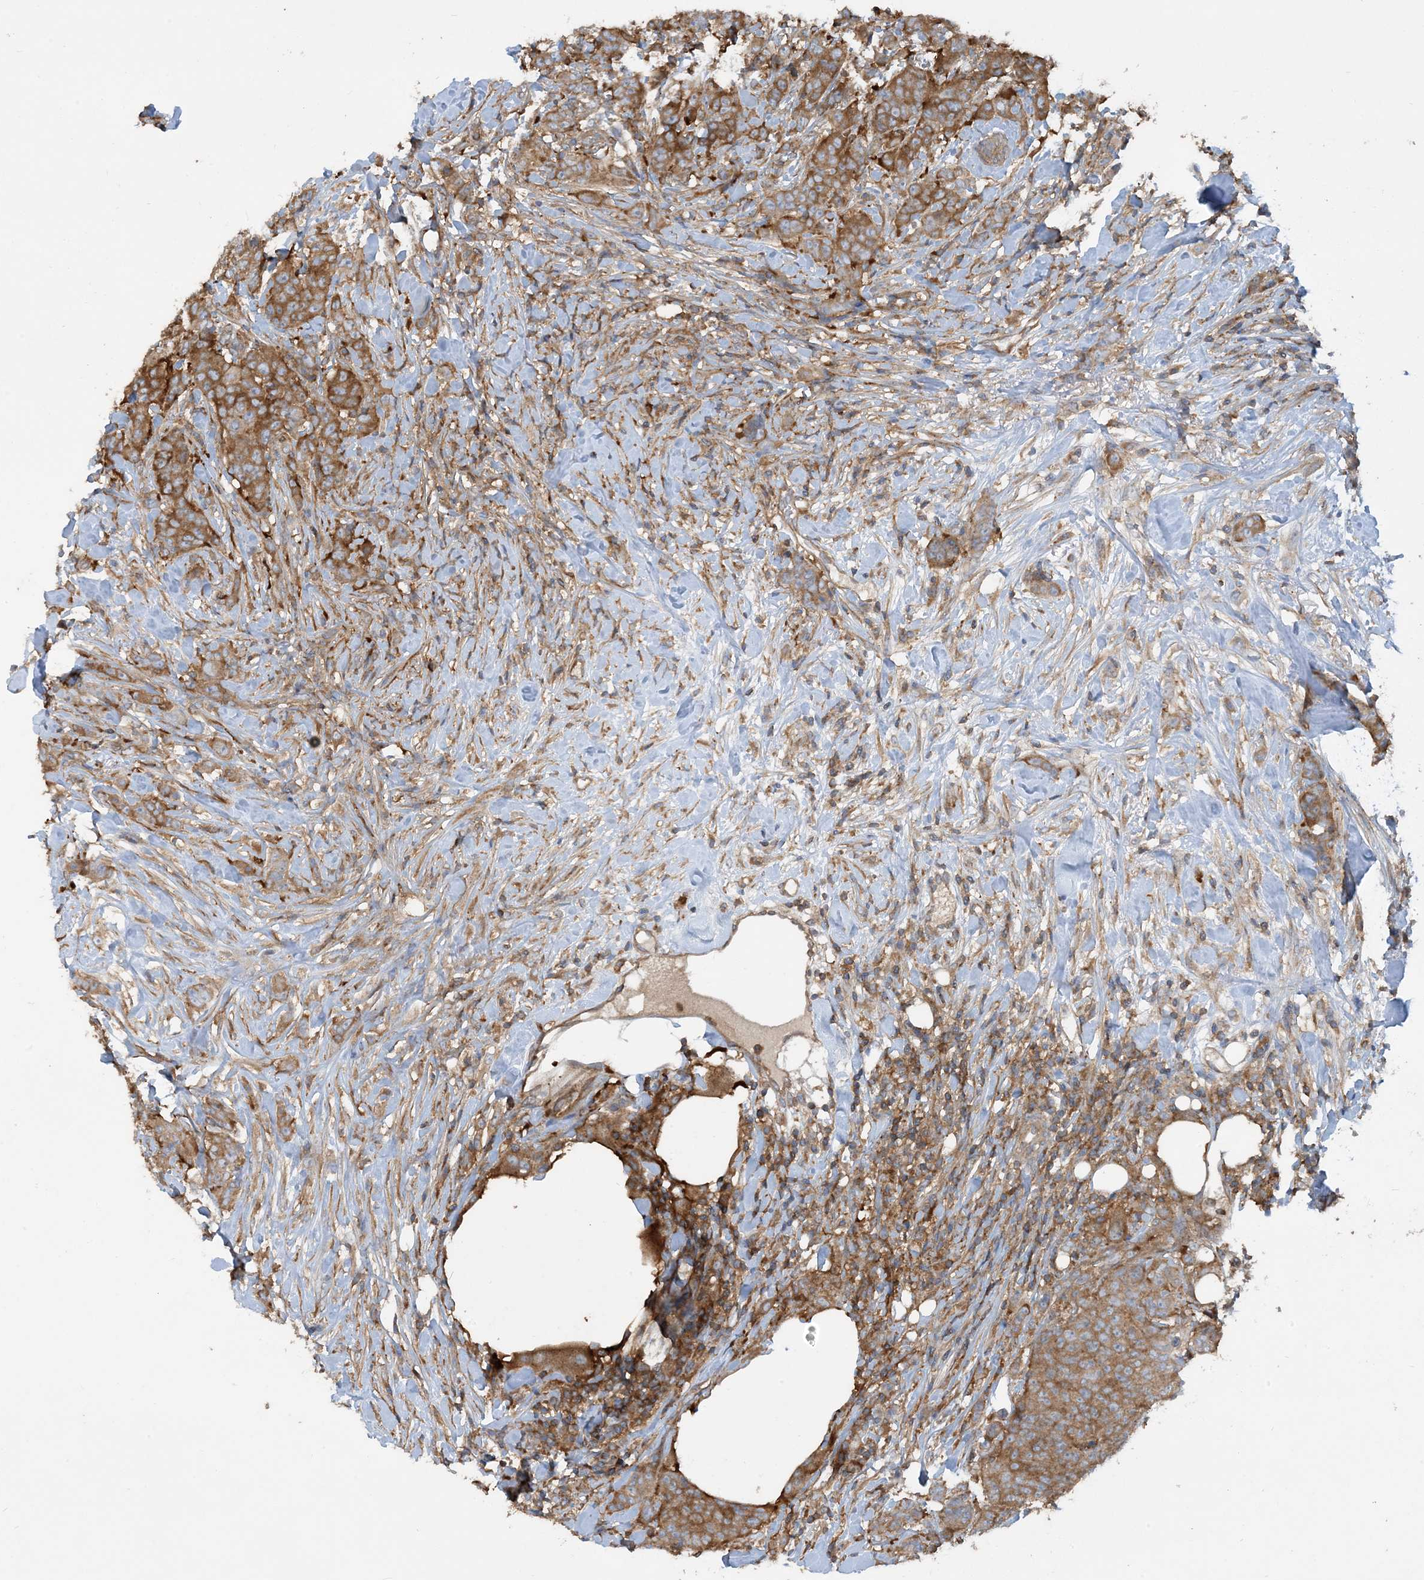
{"staining": {"intensity": "moderate", "quantity": ">75%", "location": "cytoplasmic/membranous"}, "tissue": "breast cancer", "cell_type": "Tumor cells", "image_type": "cancer", "snomed": [{"axis": "morphology", "description": "Duct carcinoma"}, {"axis": "topography", "description": "Breast"}], "caption": "Immunohistochemistry (IHC) (DAB (3,3'-diaminobenzidine)) staining of human breast intraductal carcinoma shows moderate cytoplasmic/membranous protein expression in approximately >75% of tumor cells.", "gene": "SFMBT2", "patient": {"sex": "female", "age": 40}}